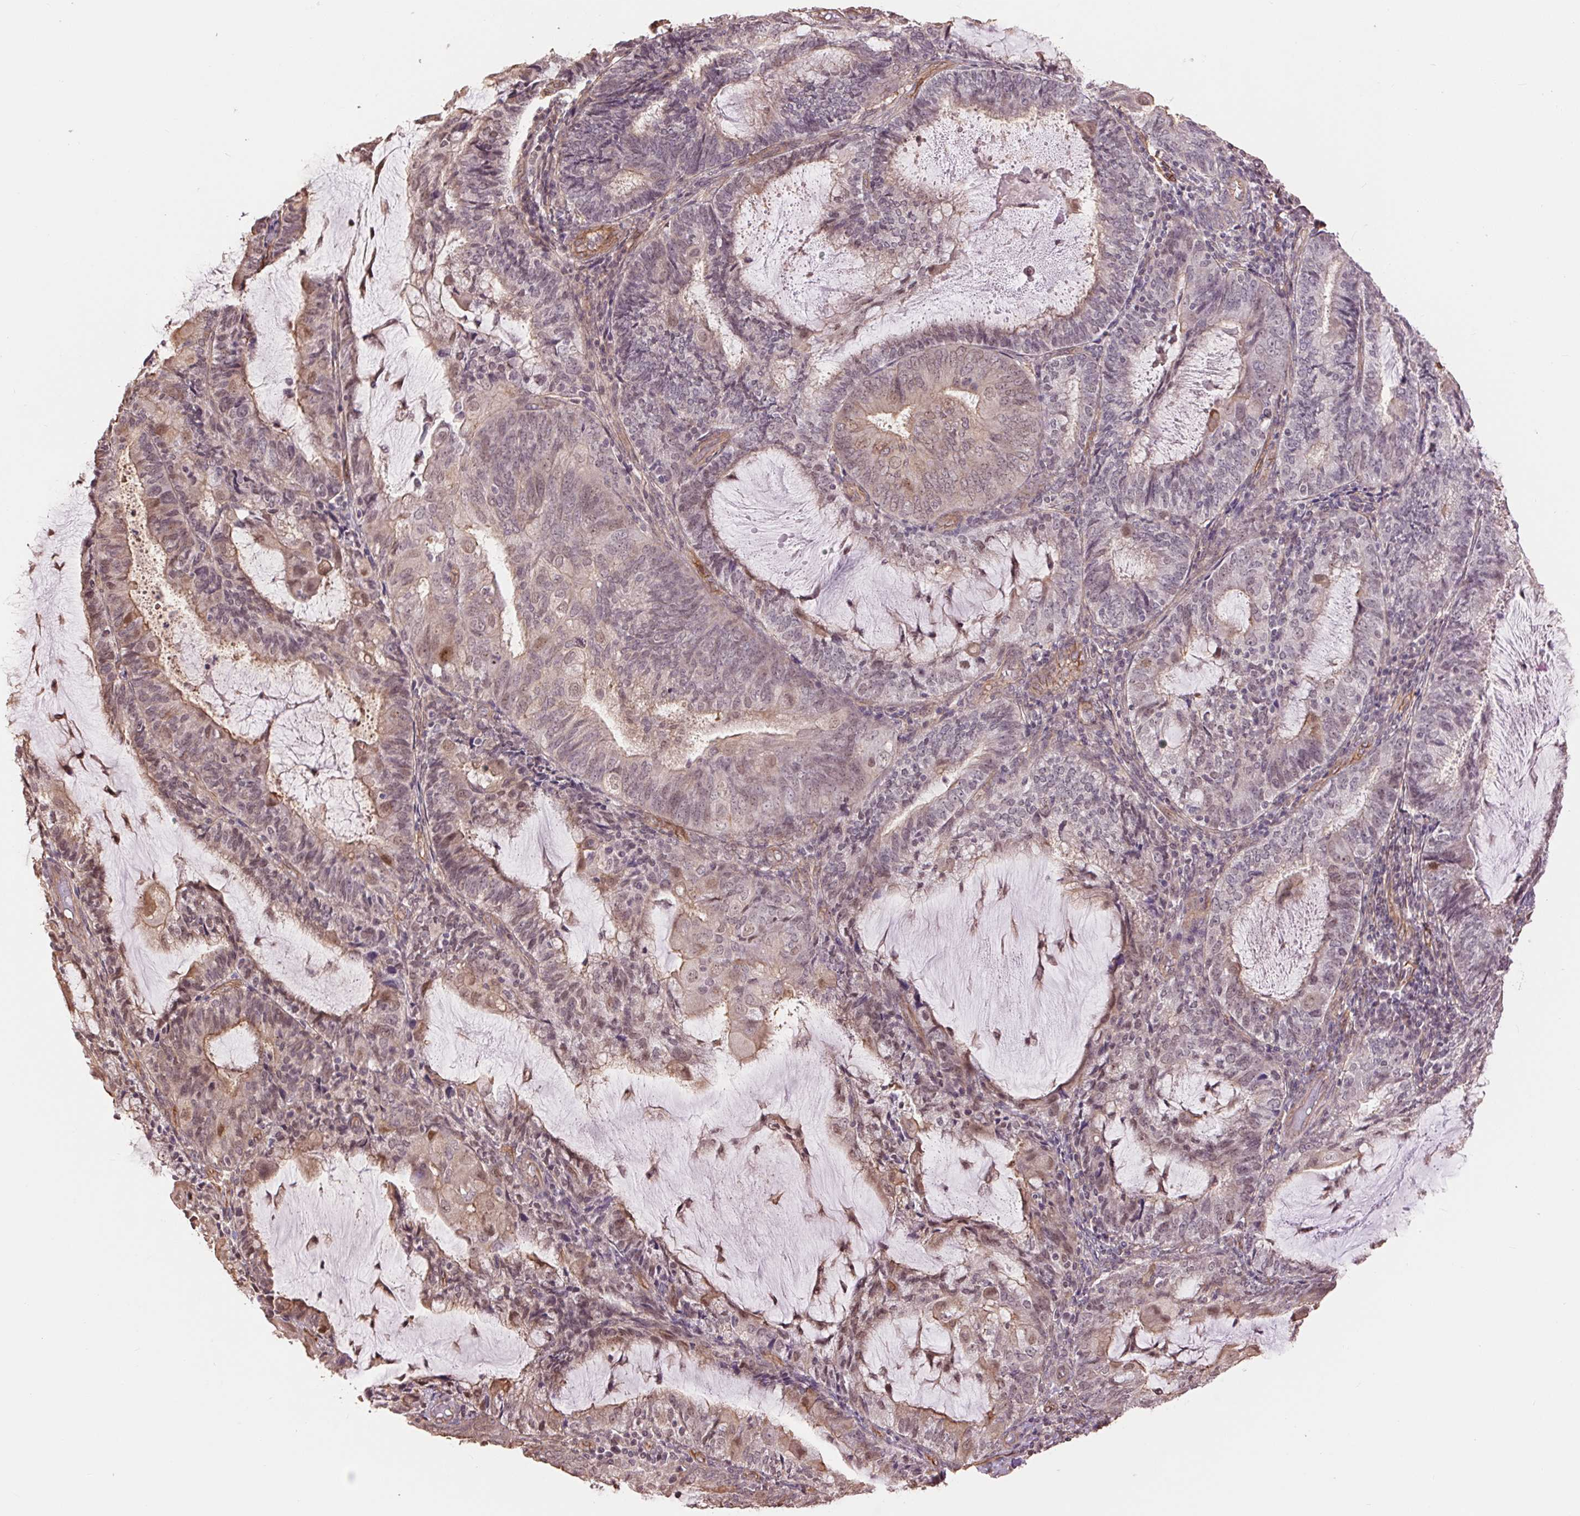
{"staining": {"intensity": "weak", "quantity": "25%-75%", "location": "cytoplasmic/membranous,nuclear"}, "tissue": "endometrial cancer", "cell_type": "Tumor cells", "image_type": "cancer", "snomed": [{"axis": "morphology", "description": "Adenocarcinoma, NOS"}, {"axis": "topography", "description": "Endometrium"}], "caption": "Weak cytoplasmic/membranous and nuclear staining is appreciated in about 25%-75% of tumor cells in endometrial cancer (adenocarcinoma).", "gene": "PALM", "patient": {"sex": "female", "age": 81}}